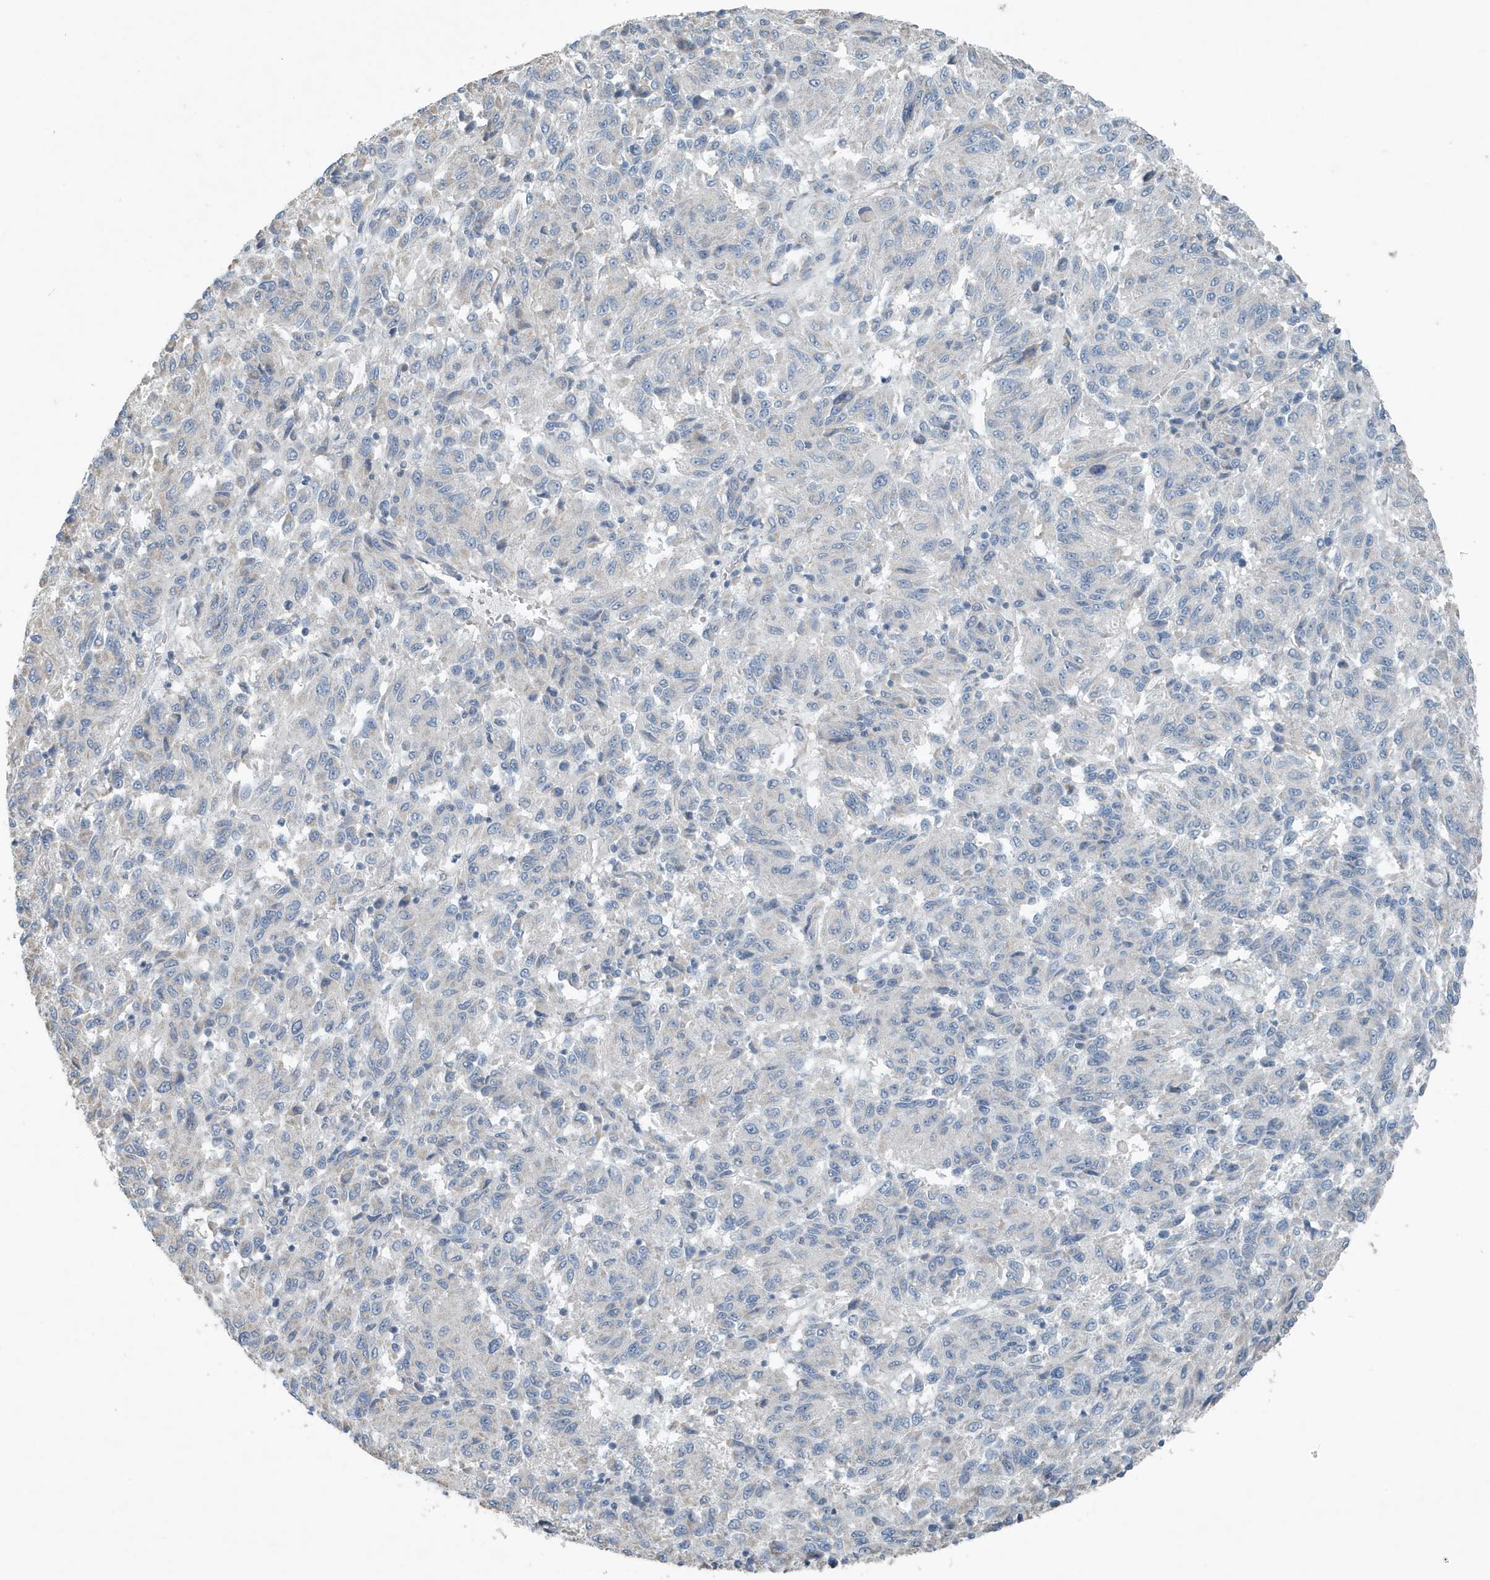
{"staining": {"intensity": "negative", "quantity": "none", "location": "none"}, "tissue": "melanoma", "cell_type": "Tumor cells", "image_type": "cancer", "snomed": [{"axis": "morphology", "description": "Malignant melanoma, Metastatic site"}, {"axis": "topography", "description": "Lung"}], "caption": "Melanoma was stained to show a protein in brown. There is no significant expression in tumor cells.", "gene": "UGT2B4", "patient": {"sex": "male", "age": 64}}